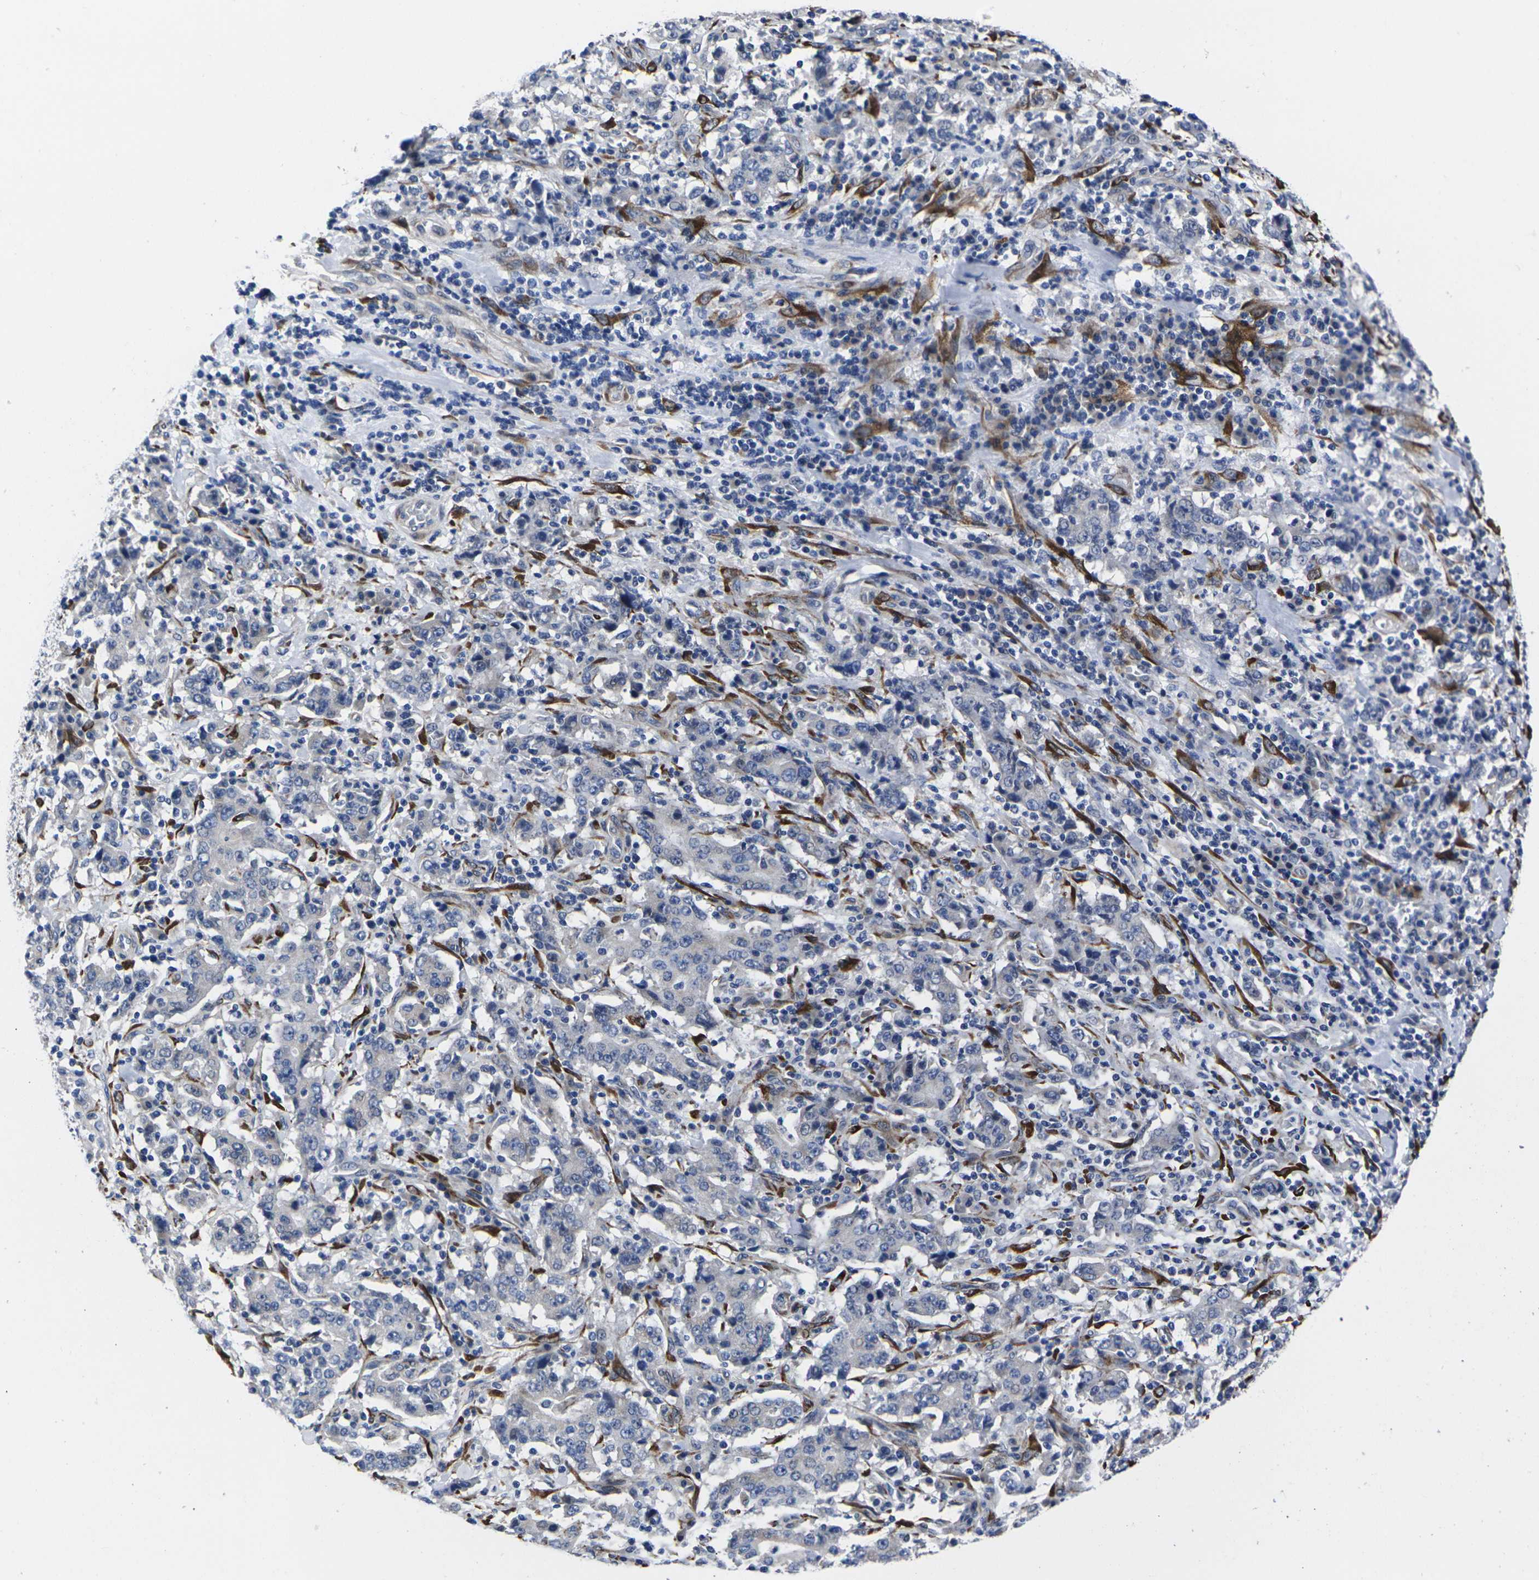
{"staining": {"intensity": "negative", "quantity": "none", "location": "none"}, "tissue": "stomach cancer", "cell_type": "Tumor cells", "image_type": "cancer", "snomed": [{"axis": "morphology", "description": "Normal tissue, NOS"}, {"axis": "morphology", "description": "Adenocarcinoma, NOS"}, {"axis": "topography", "description": "Stomach, upper"}, {"axis": "topography", "description": "Stomach"}], "caption": "Immunohistochemistry (IHC) micrograph of neoplastic tissue: stomach adenocarcinoma stained with DAB (3,3'-diaminobenzidine) reveals no significant protein positivity in tumor cells. The staining was performed using DAB (3,3'-diaminobenzidine) to visualize the protein expression in brown, while the nuclei were stained in blue with hematoxylin (Magnification: 20x).", "gene": "CYP2C8", "patient": {"sex": "male", "age": 59}}